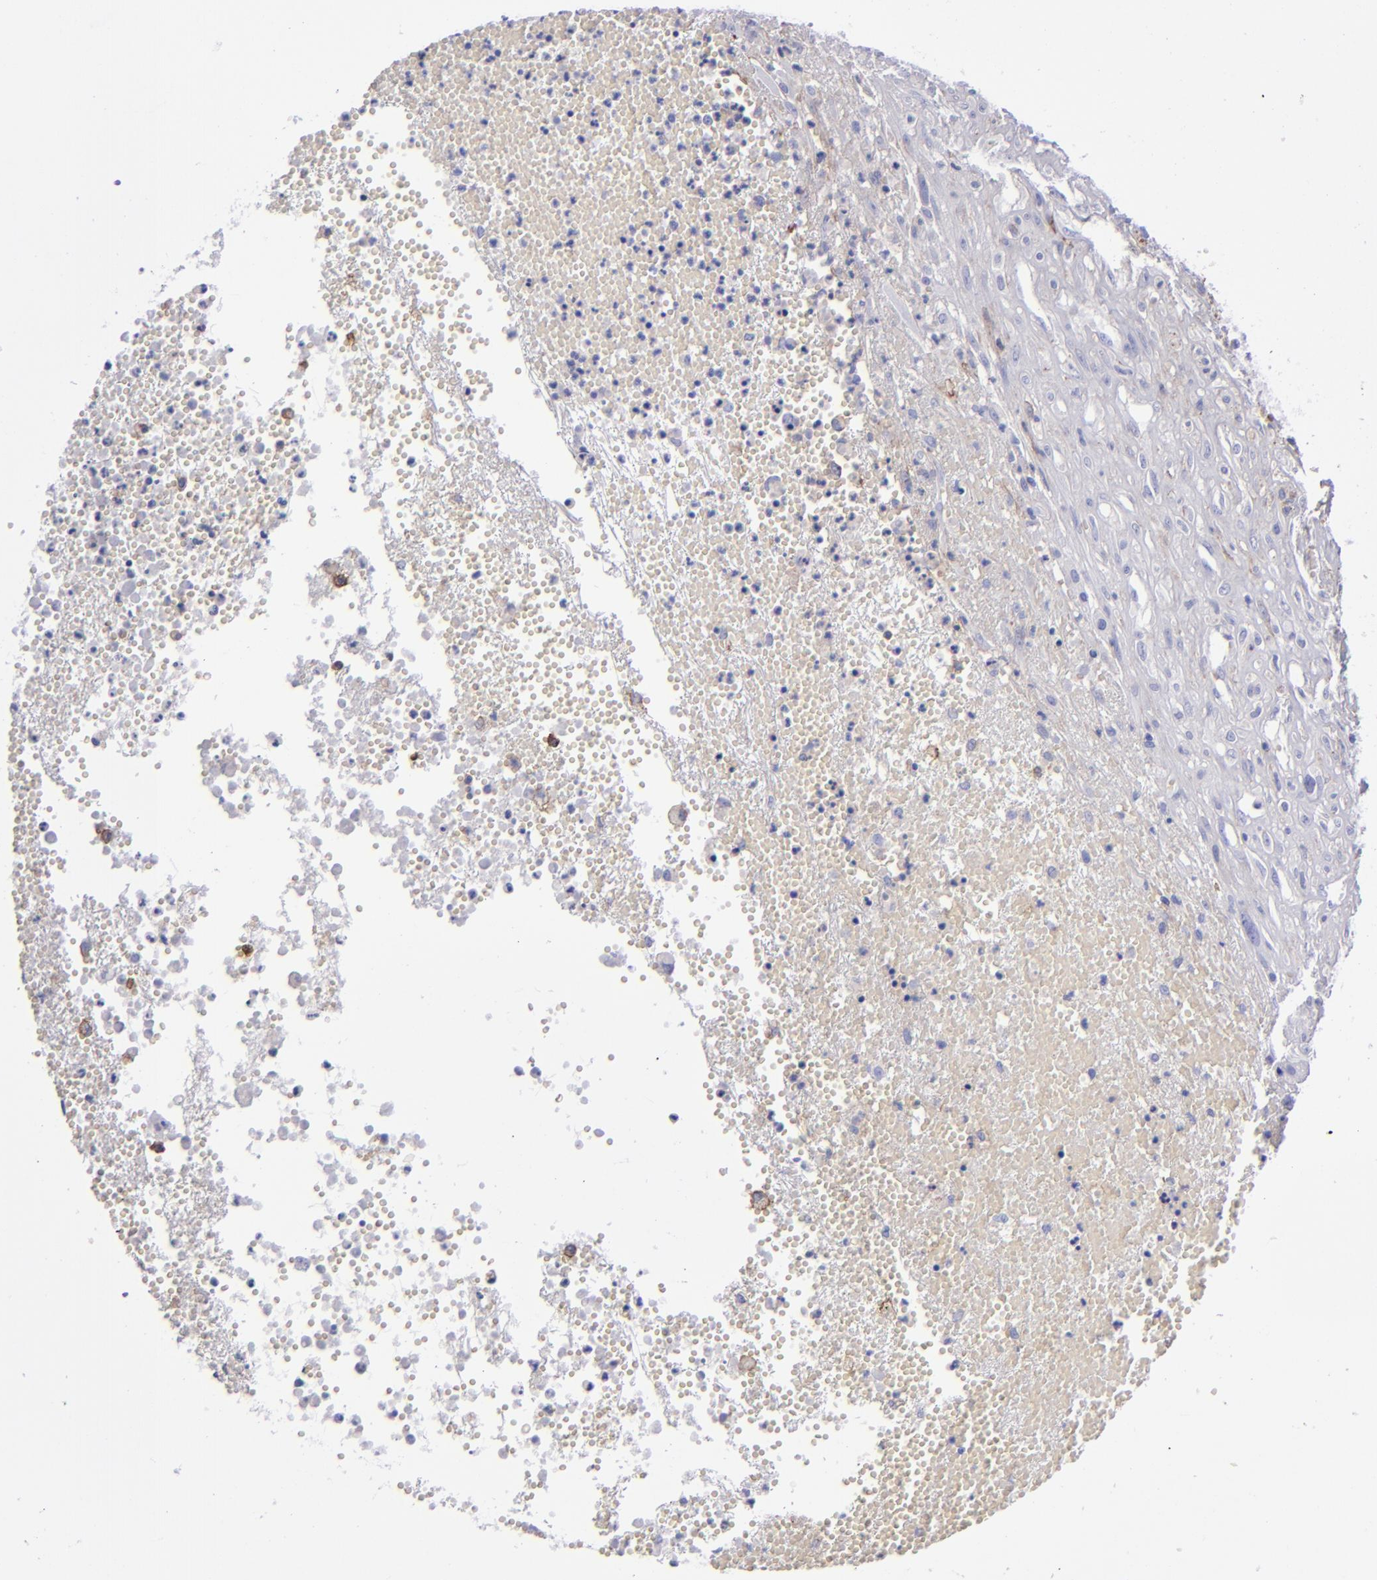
{"staining": {"intensity": "negative", "quantity": "none", "location": "none"}, "tissue": "glioma", "cell_type": "Tumor cells", "image_type": "cancer", "snomed": [{"axis": "morphology", "description": "Glioma, malignant, High grade"}, {"axis": "topography", "description": "Brain"}], "caption": "The immunohistochemistry histopathology image has no significant expression in tumor cells of malignant high-grade glioma tissue.", "gene": "ANPEP", "patient": {"sex": "male", "age": 66}}